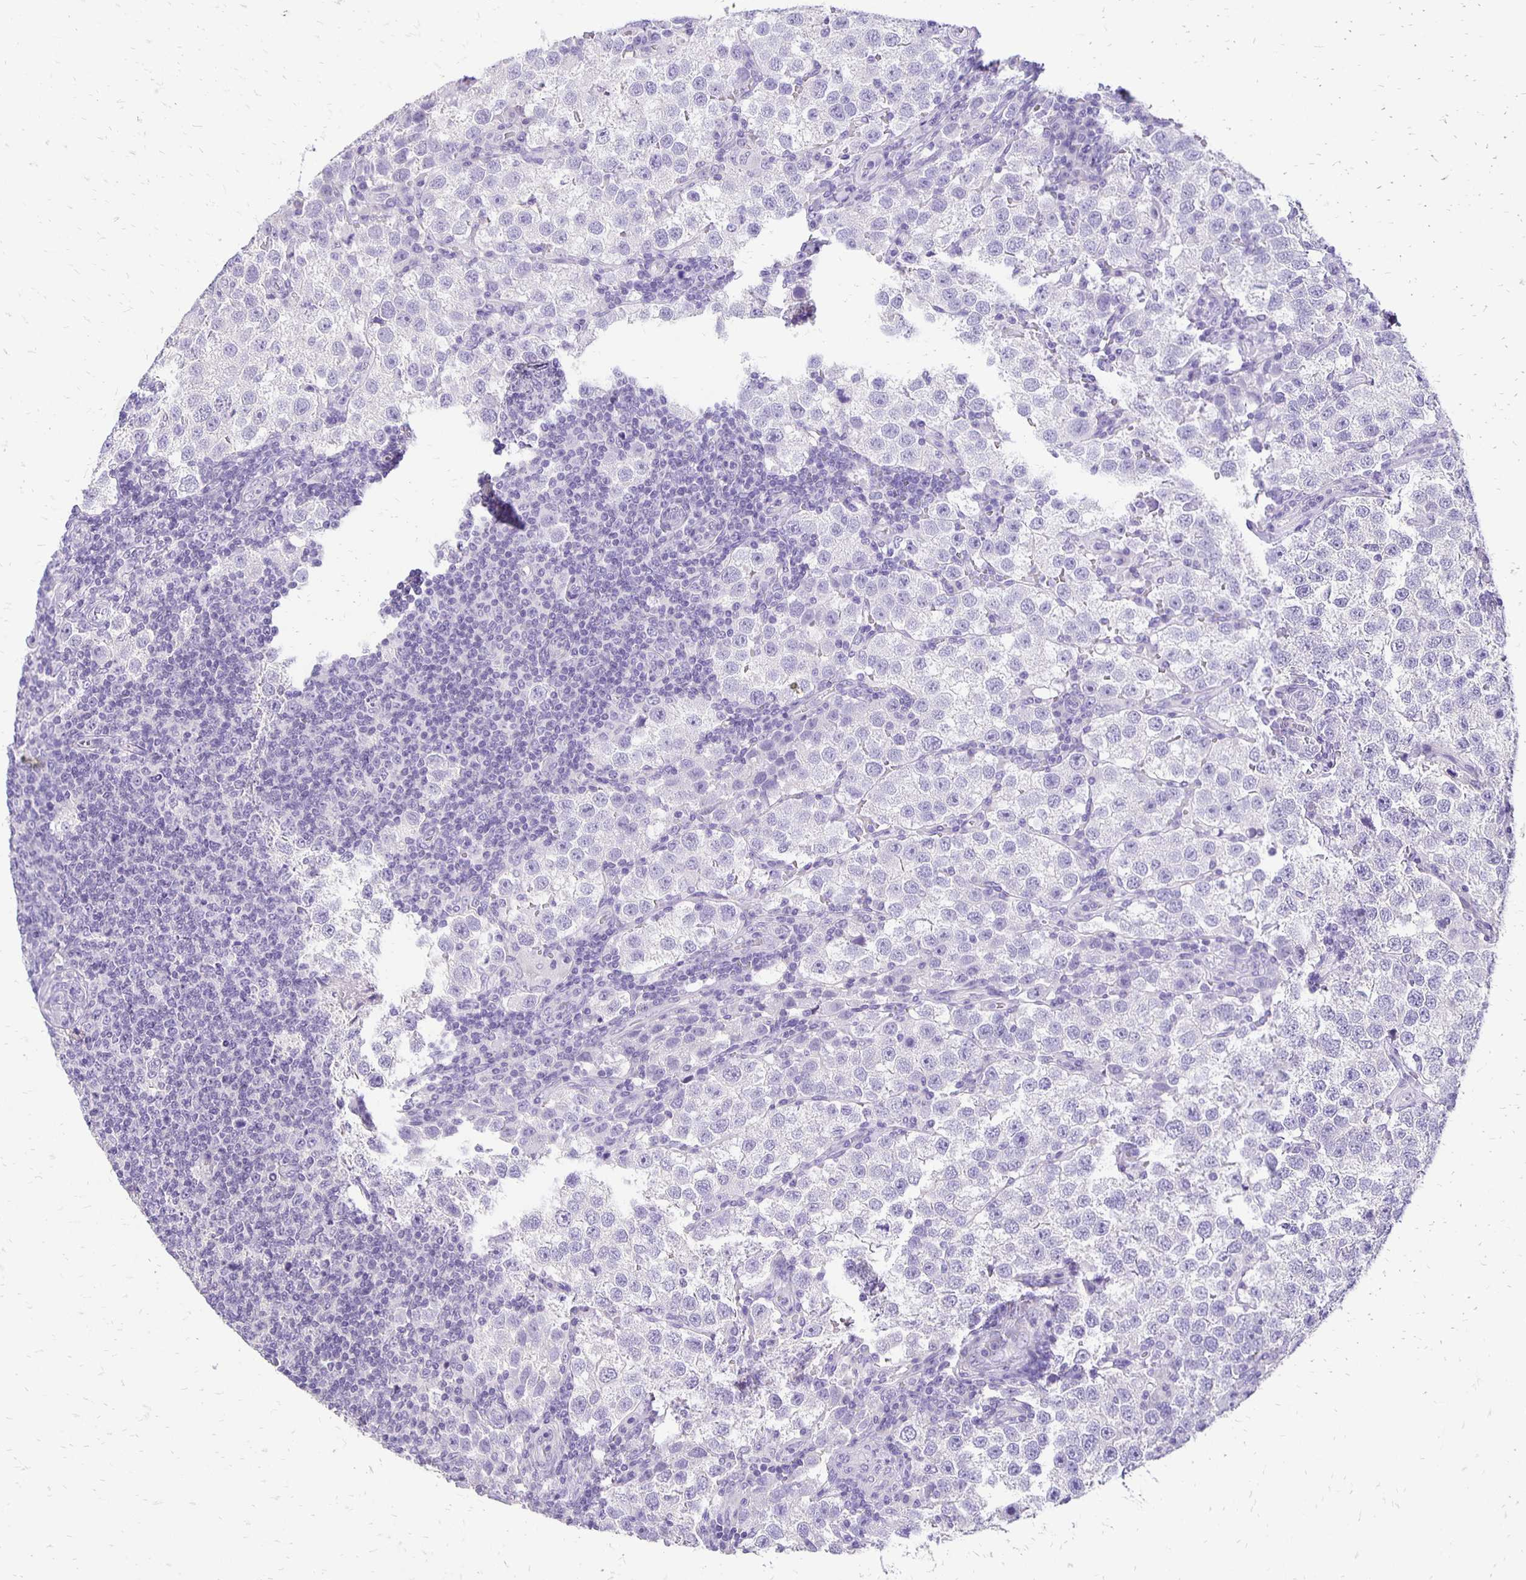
{"staining": {"intensity": "negative", "quantity": "none", "location": "none"}, "tissue": "testis cancer", "cell_type": "Tumor cells", "image_type": "cancer", "snomed": [{"axis": "morphology", "description": "Seminoma, NOS"}, {"axis": "topography", "description": "Testis"}], "caption": "This is an IHC image of testis cancer (seminoma). There is no expression in tumor cells.", "gene": "ANKRD45", "patient": {"sex": "male", "age": 37}}